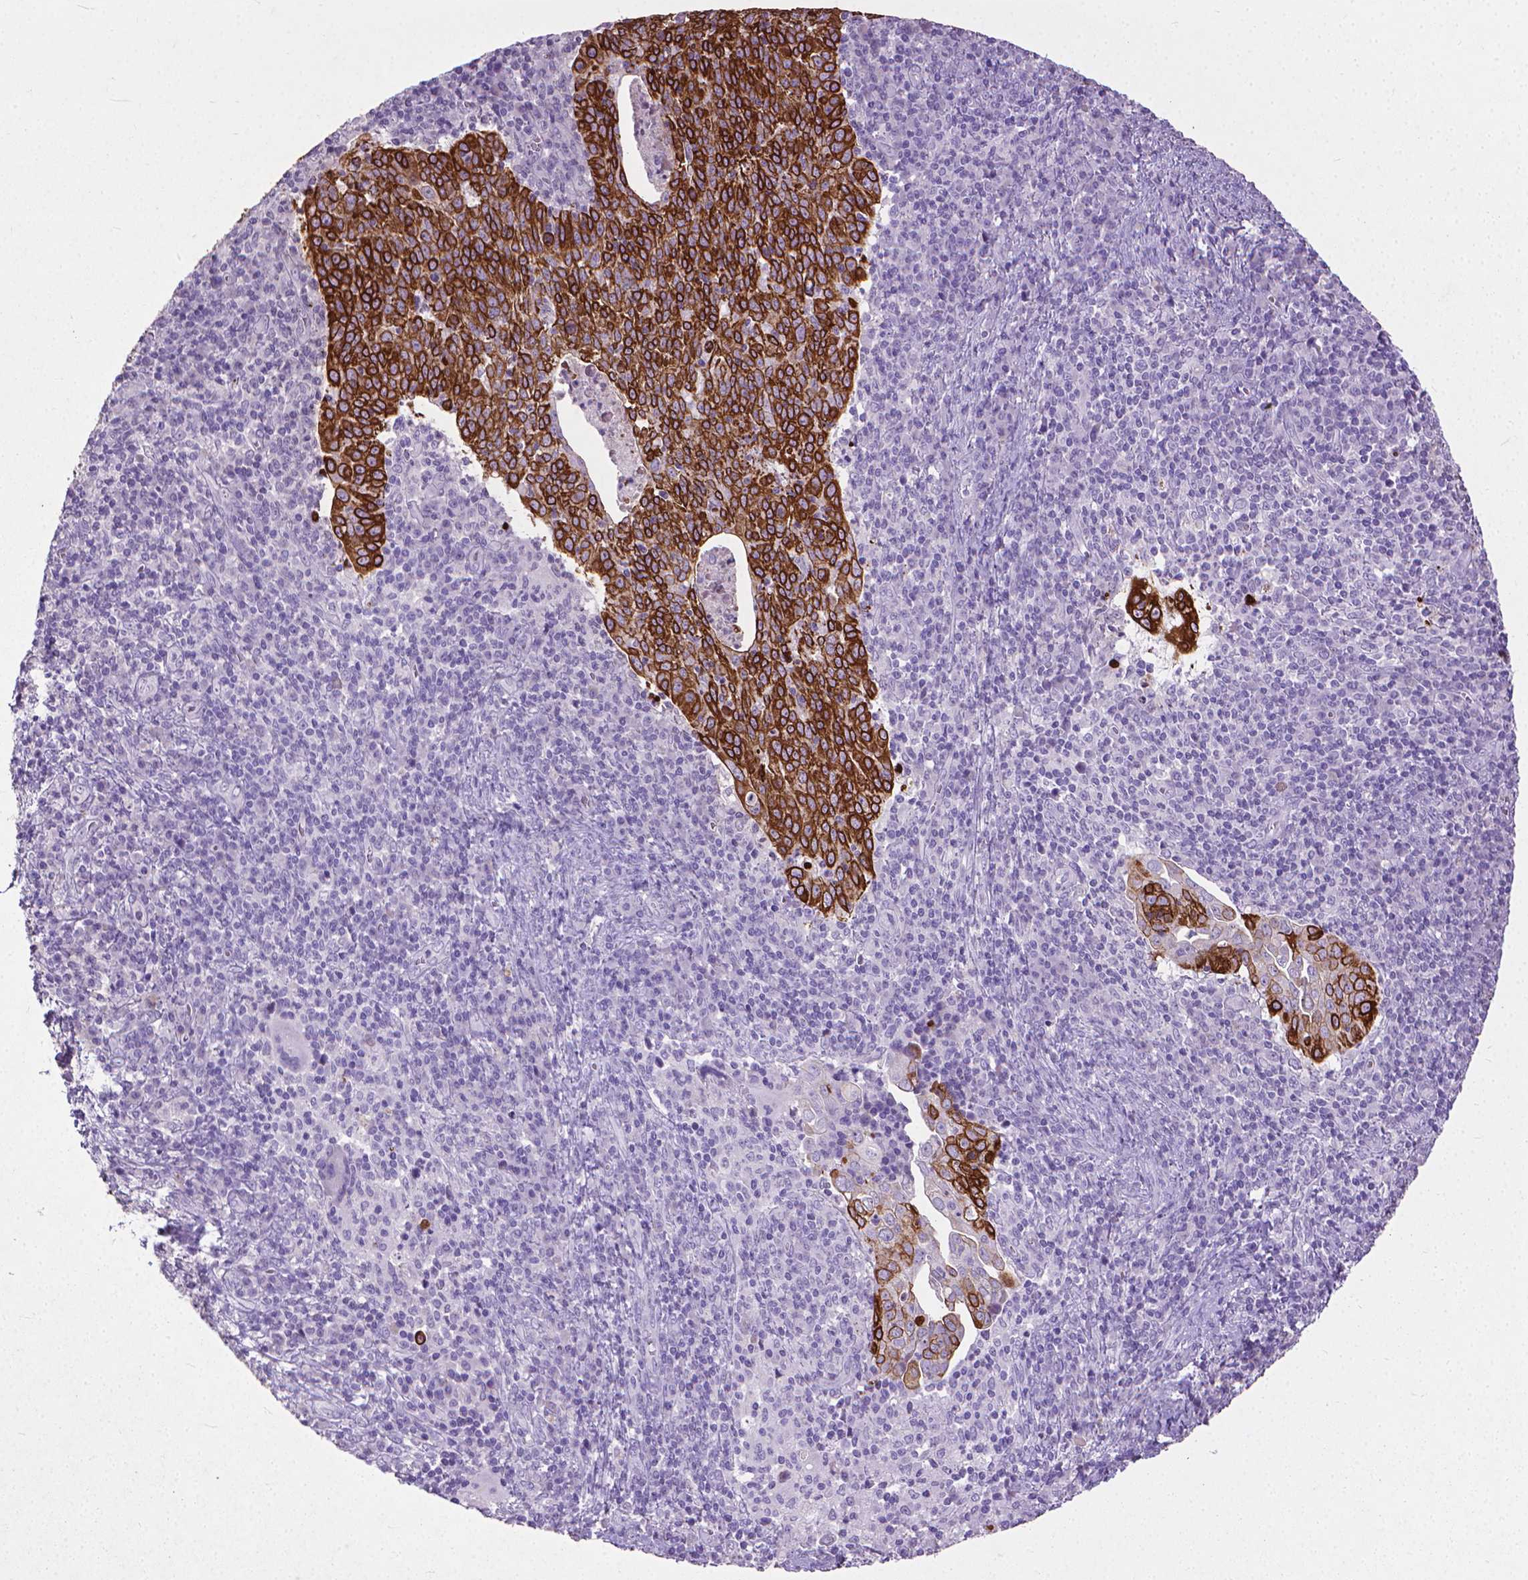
{"staining": {"intensity": "strong", "quantity": ">75%", "location": "cytoplasmic/membranous"}, "tissue": "cervical cancer", "cell_type": "Tumor cells", "image_type": "cancer", "snomed": [{"axis": "morphology", "description": "Squamous cell carcinoma, NOS"}, {"axis": "topography", "description": "Cervix"}], "caption": "High-power microscopy captured an immunohistochemistry (IHC) photomicrograph of cervical squamous cell carcinoma, revealing strong cytoplasmic/membranous staining in about >75% of tumor cells.", "gene": "KRT5", "patient": {"sex": "female", "age": 39}}